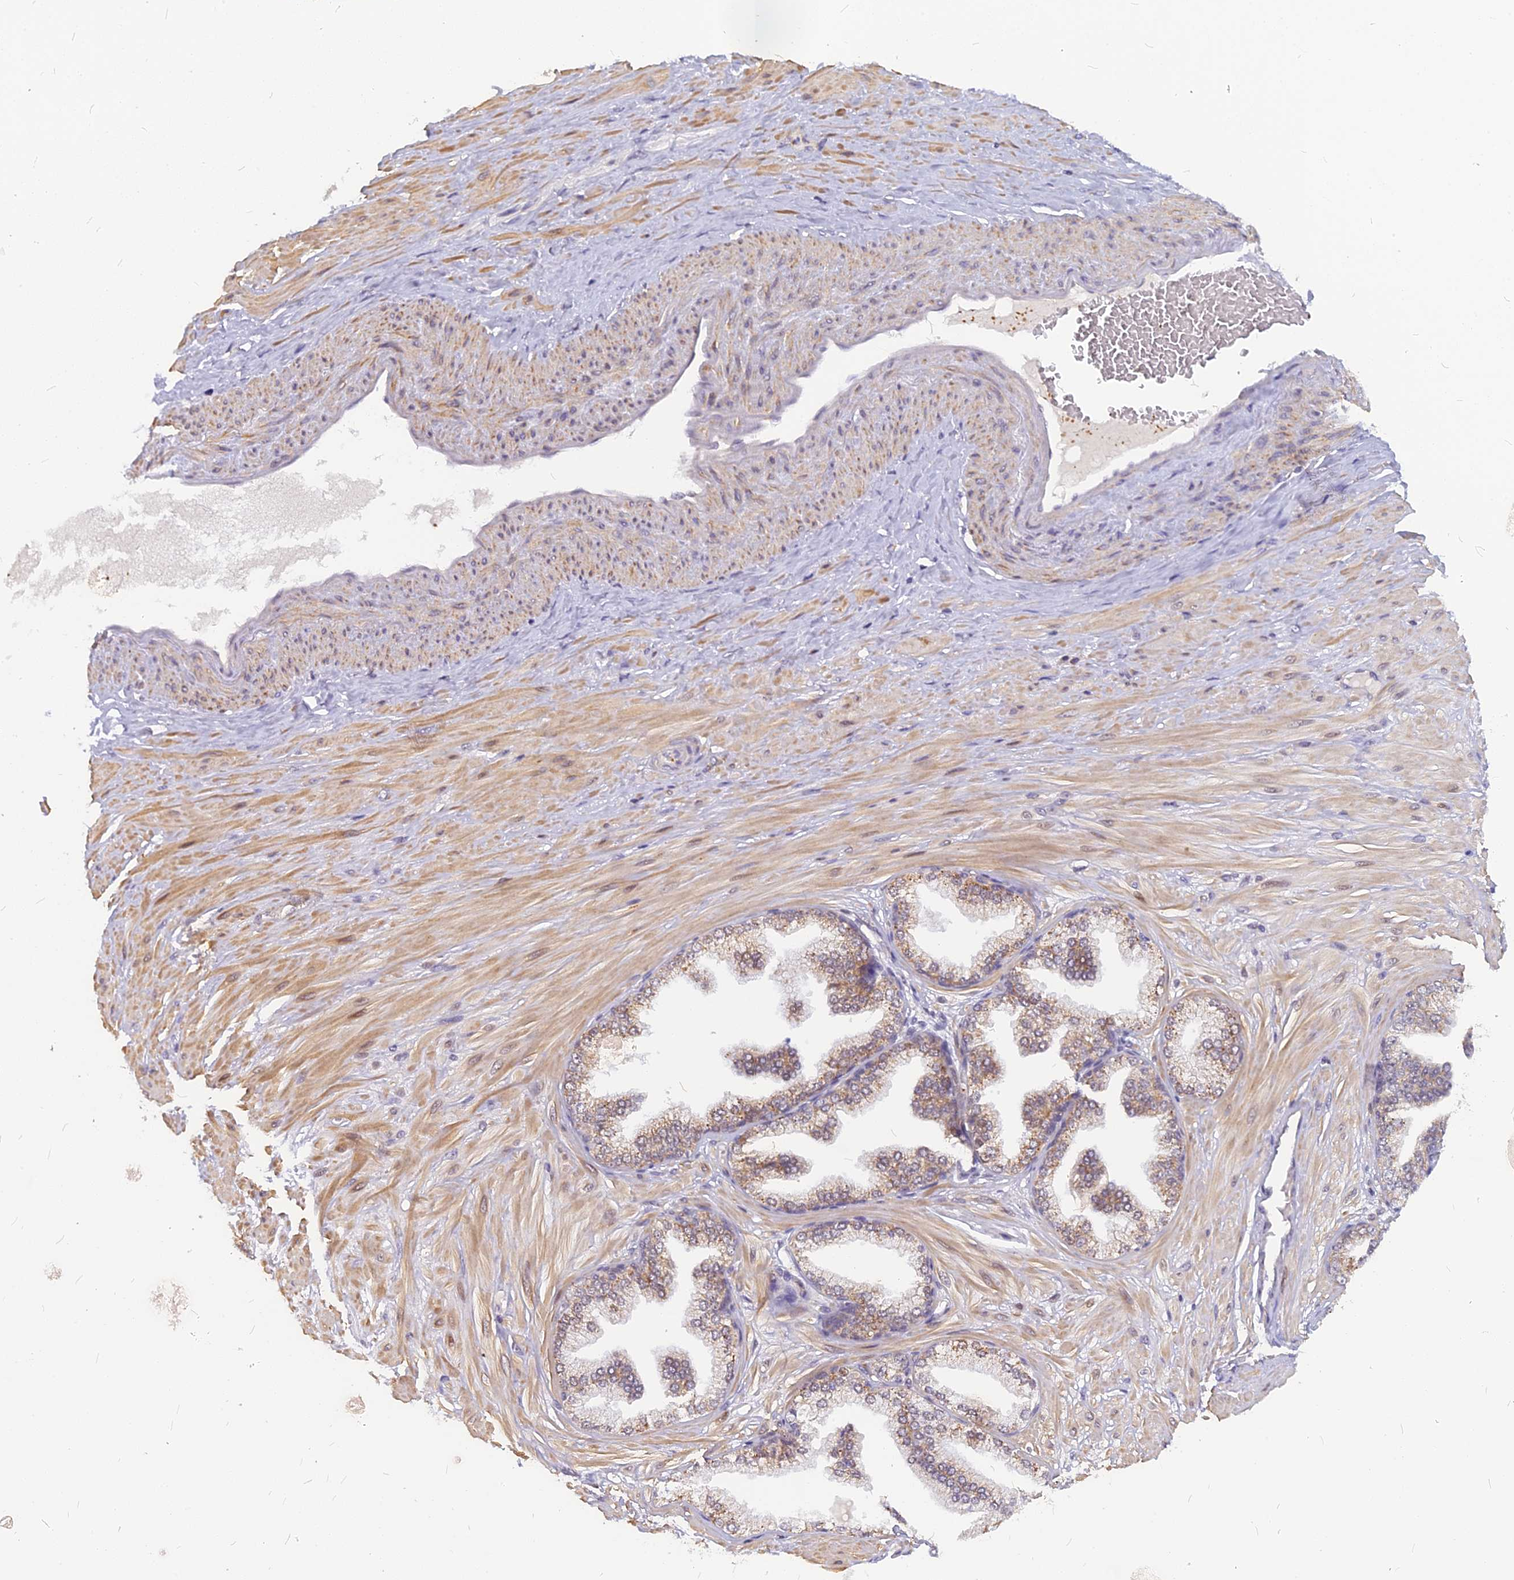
{"staining": {"intensity": "negative", "quantity": "none", "location": "none"}, "tissue": "adipose tissue", "cell_type": "Adipocytes", "image_type": "normal", "snomed": [{"axis": "morphology", "description": "Normal tissue, NOS"}, {"axis": "morphology", "description": "Adenocarcinoma, Low grade"}, {"axis": "topography", "description": "Prostate"}, {"axis": "topography", "description": "Peripheral nerve tissue"}], "caption": "Adipose tissue stained for a protein using immunohistochemistry (IHC) demonstrates no positivity adipocytes.", "gene": "CMC1", "patient": {"sex": "male", "age": 63}}